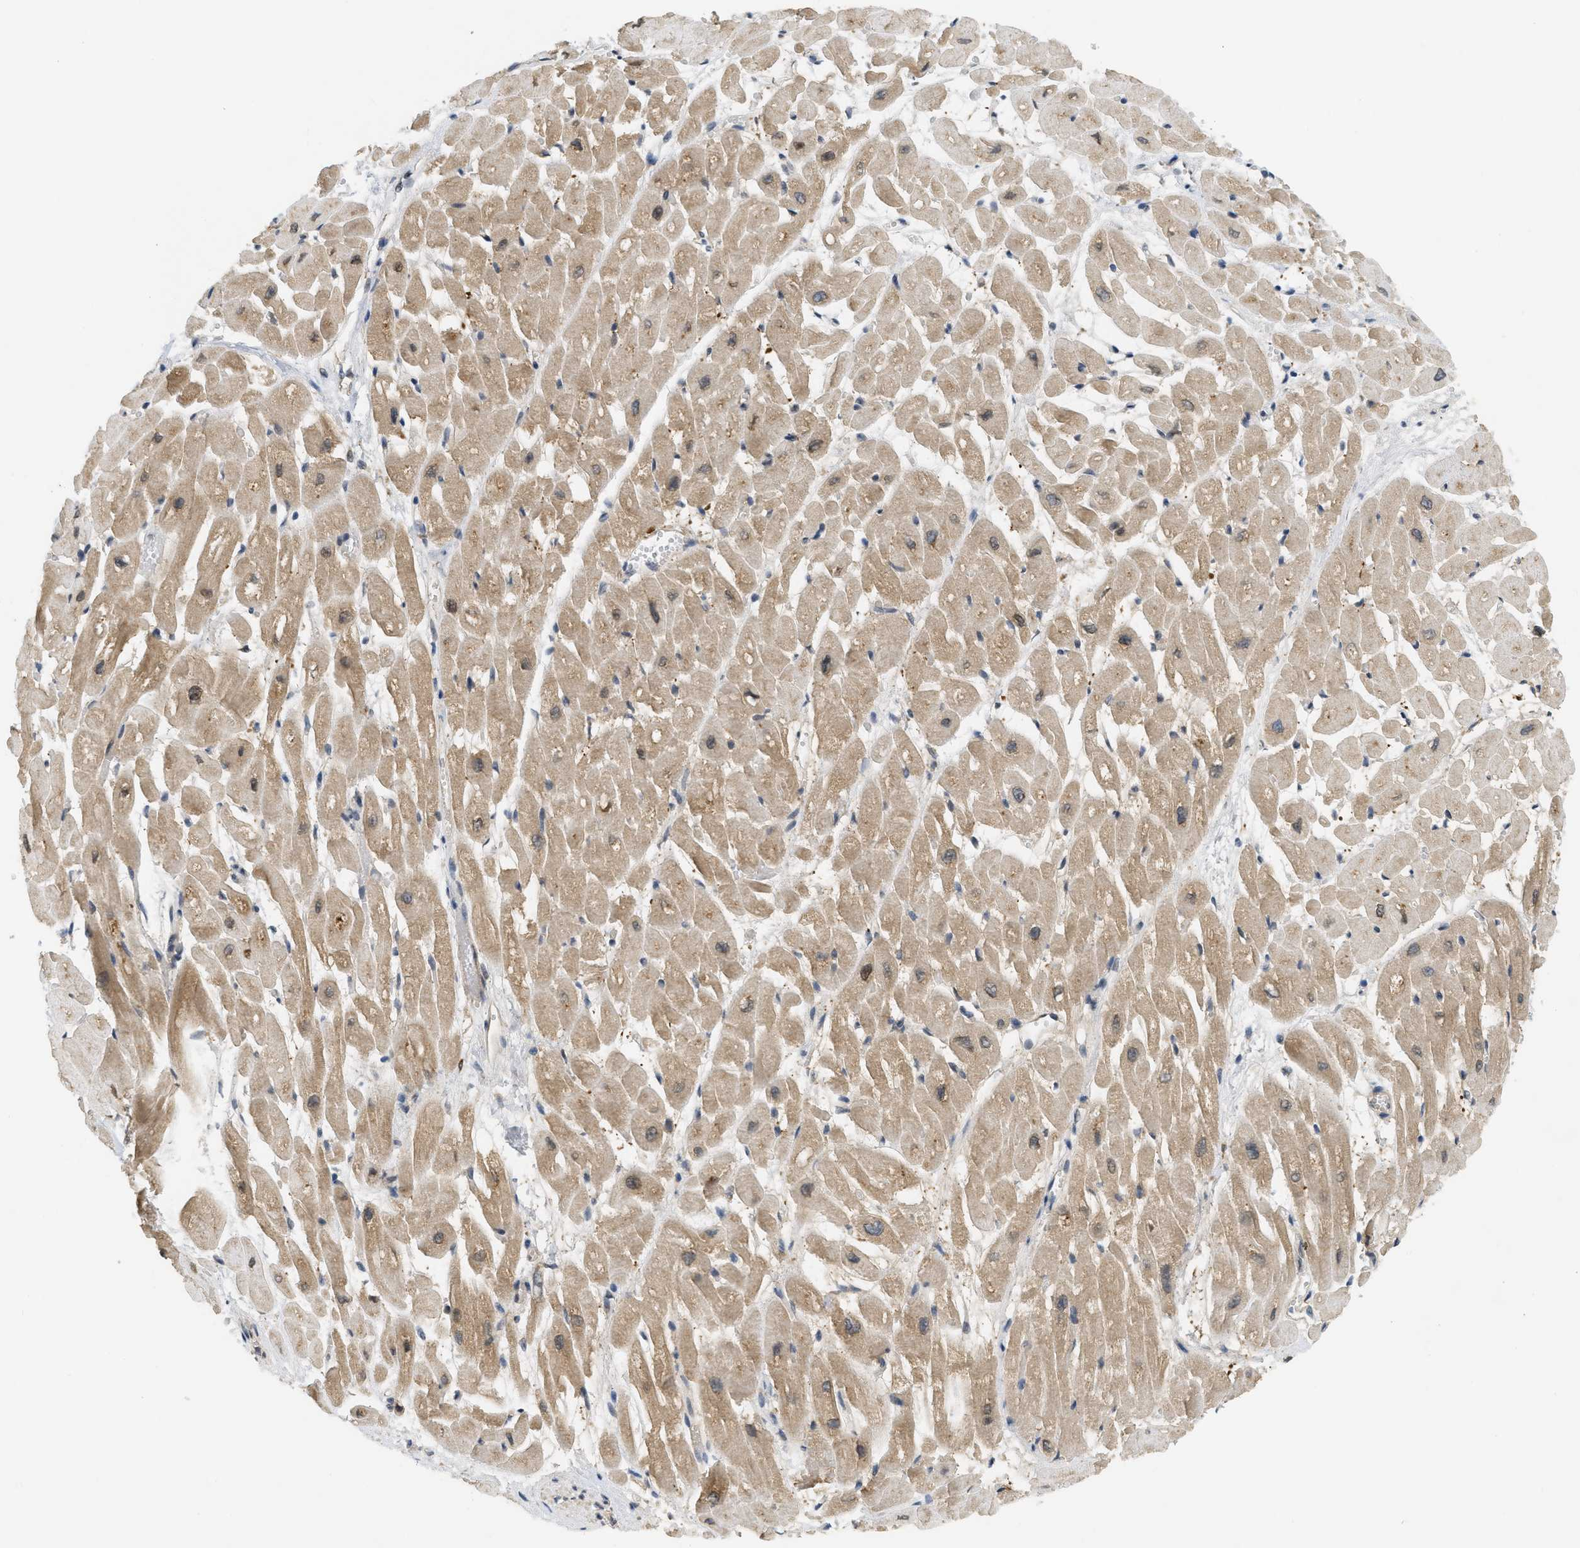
{"staining": {"intensity": "moderate", "quantity": ">75%", "location": "cytoplasmic/membranous"}, "tissue": "heart muscle", "cell_type": "Cardiomyocytes", "image_type": "normal", "snomed": [{"axis": "morphology", "description": "Normal tissue, NOS"}, {"axis": "topography", "description": "Heart"}], "caption": "Normal heart muscle was stained to show a protein in brown. There is medium levels of moderate cytoplasmic/membranous expression in about >75% of cardiomyocytes.", "gene": "PRKD1", "patient": {"sex": "male", "age": 45}}